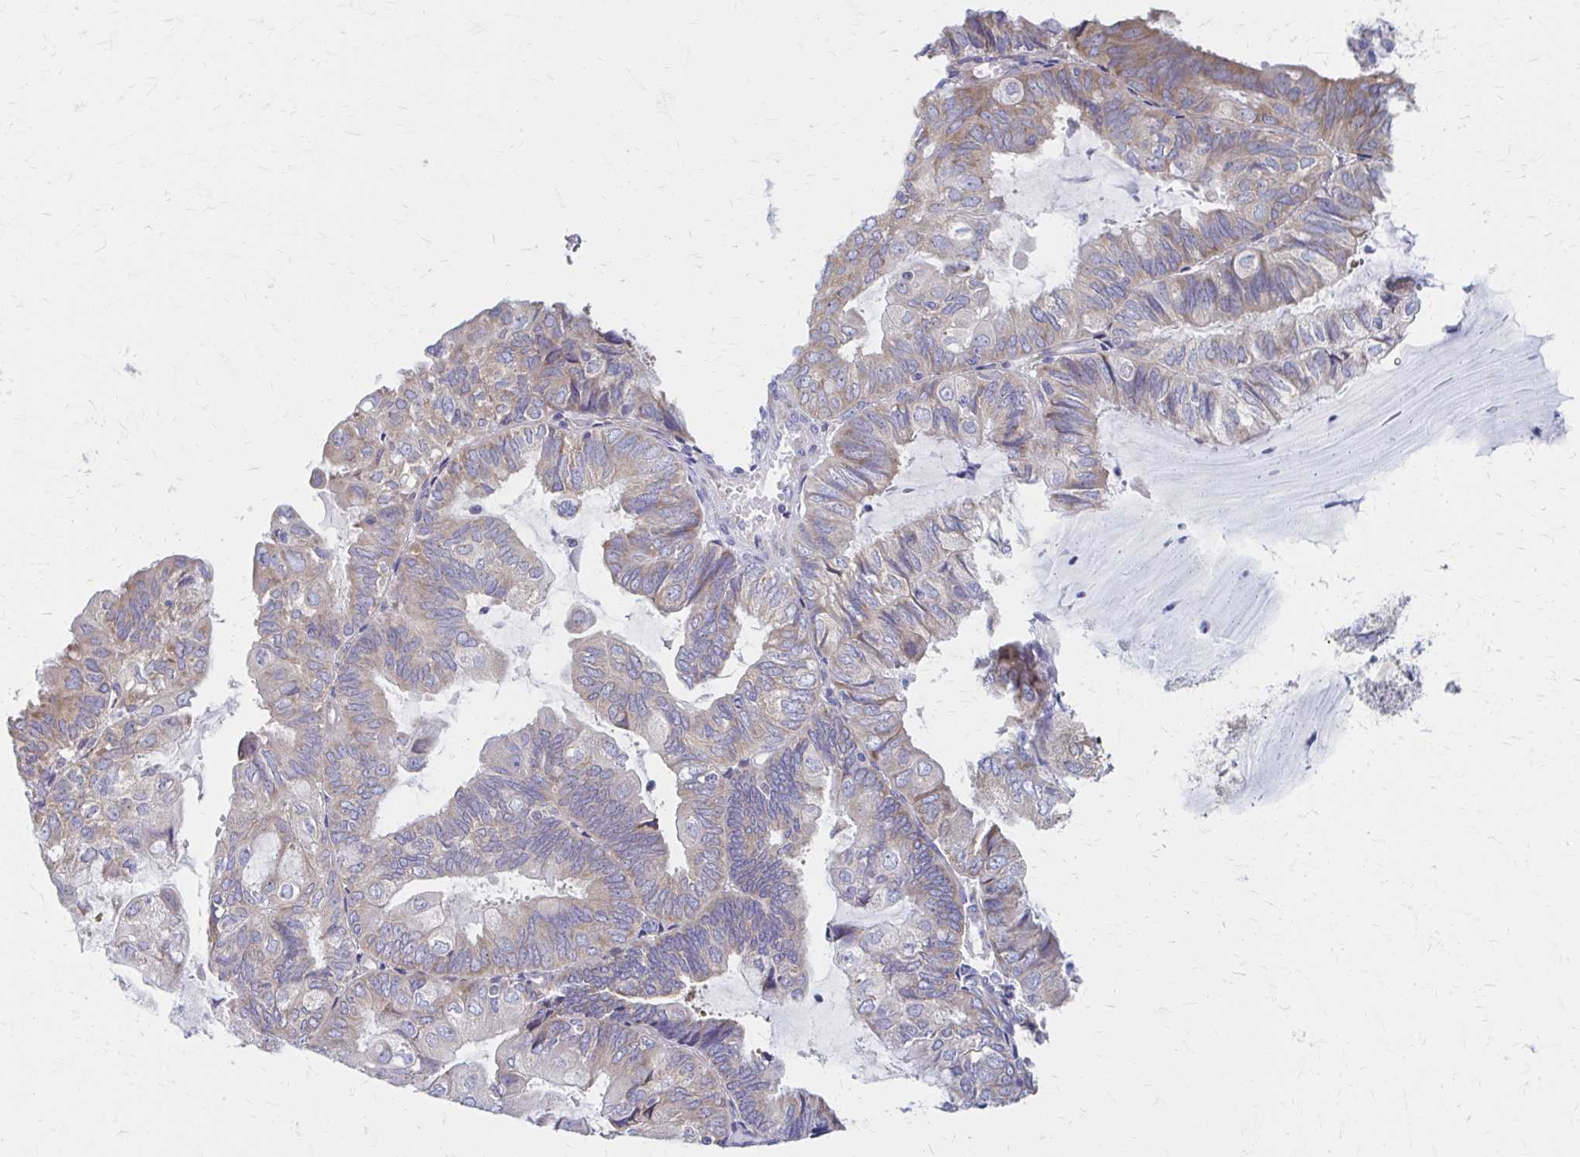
{"staining": {"intensity": "weak", "quantity": "<25%", "location": "cytoplasmic/membranous"}, "tissue": "endometrial cancer", "cell_type": "Tumor cells", "image_type": "cancer", "snomed": [{"axis": "morphology", "description": "Adenocarcinoma, NOS"}, {"axis": "topography", "description": "Endometrium"}], "caption": "The photomicrograph demonstrates no significant expression in tumor cells of endometrial cancer. (Immunohistochemistry (ihc), brightfield microscopy, high magnification).", "gene": "RPL27A", "patient": {"sex": "female", "age": 81}}